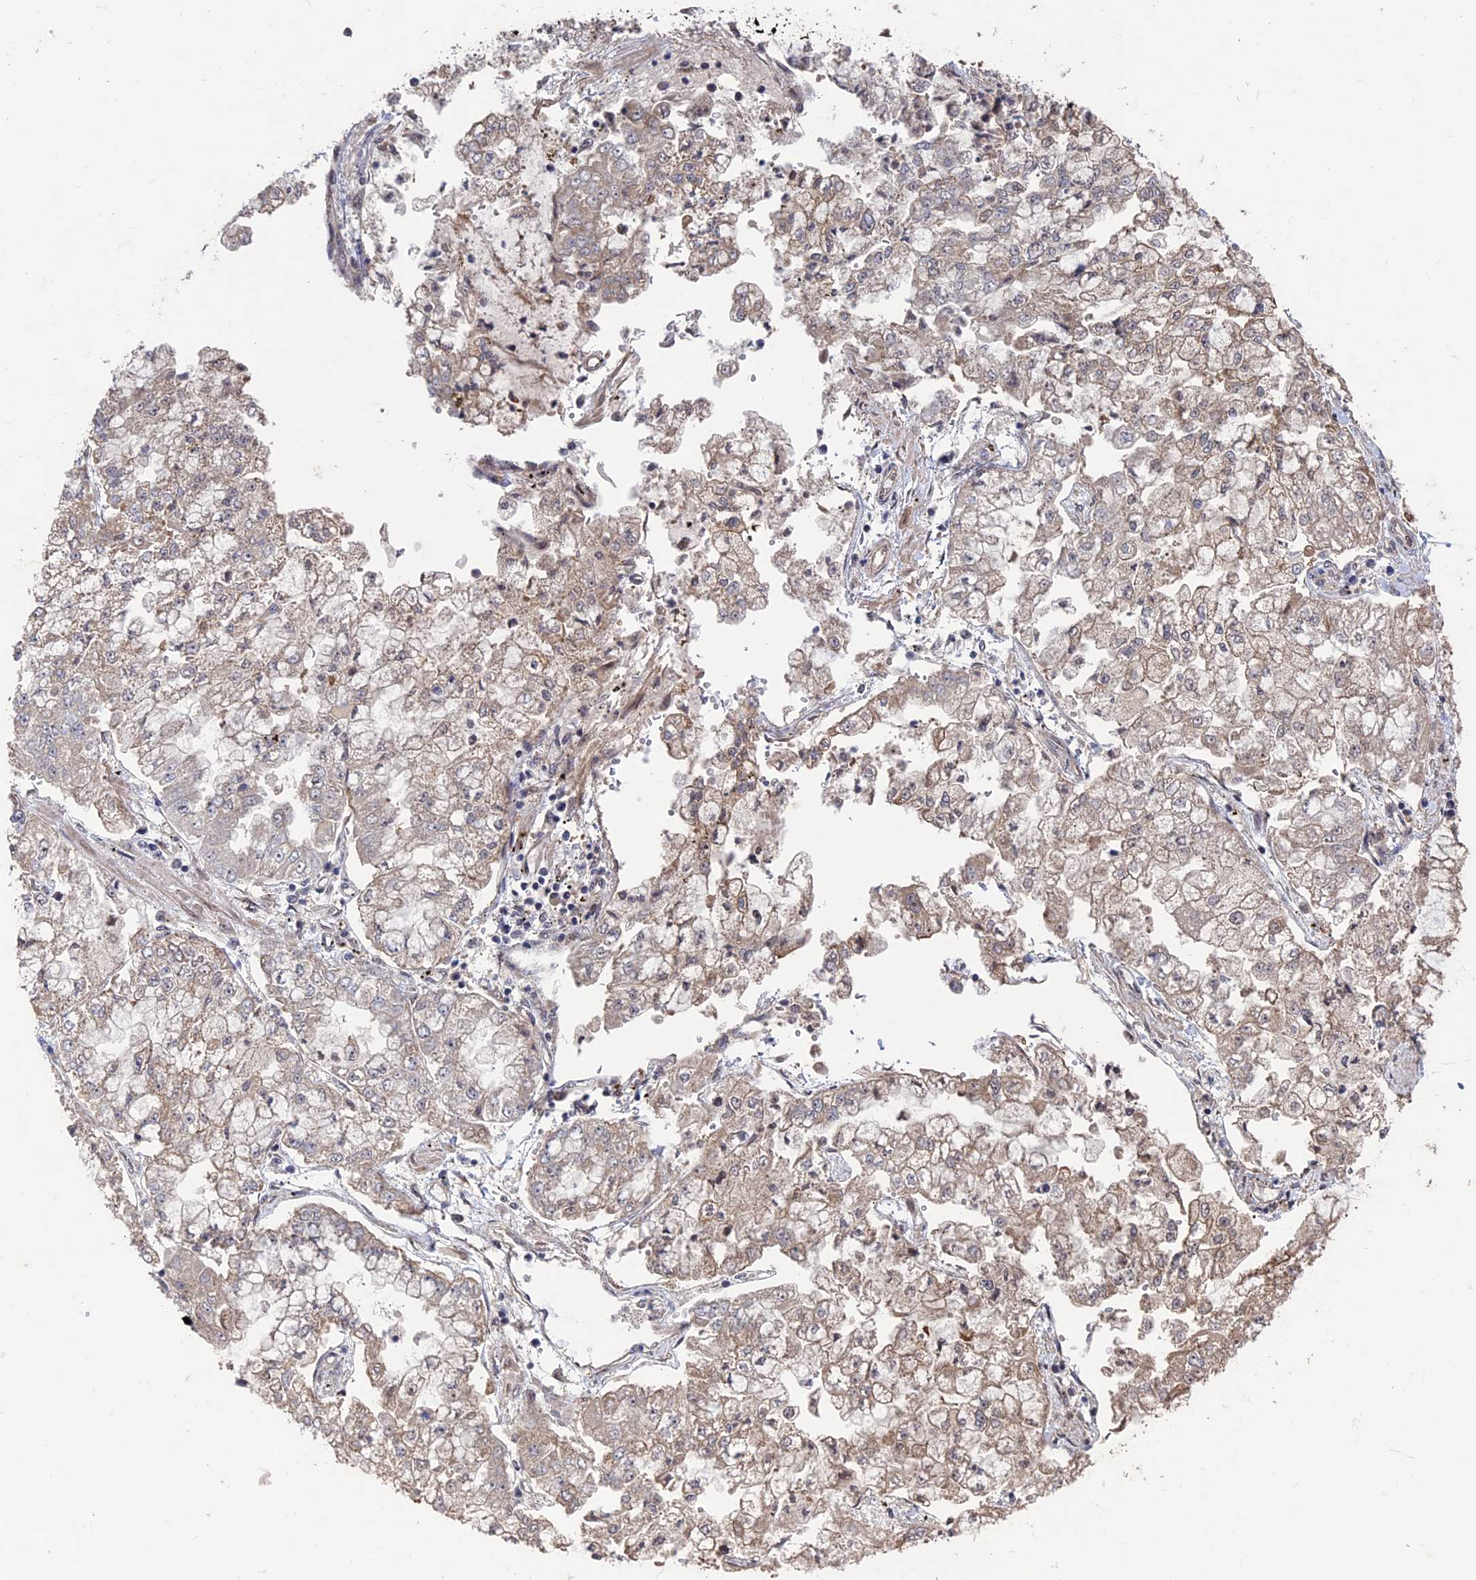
{"staining": {"intensity": "weak", "quantity": "25%-75%", "location": "cytoplasmic/membranous"}, "tissue": "stomach cancer", "cell_type": "Tumor cells", "image_type": "cancer", "snomed": [{"axis": "morphology", "description": "Adenocarcinoma, NOS"}, {"axis": "topography", "description": "Stomach"}], "caption": "Weak cytoplasmic/membranous expression for a protein is present in approximately 25%-75% of tumor cells of stomach cancer (adenocarcinoma) using immunohistochemistry (IHC).", "gene": "KIAA1328", "patient": {"sex": "male", "age": 76}}